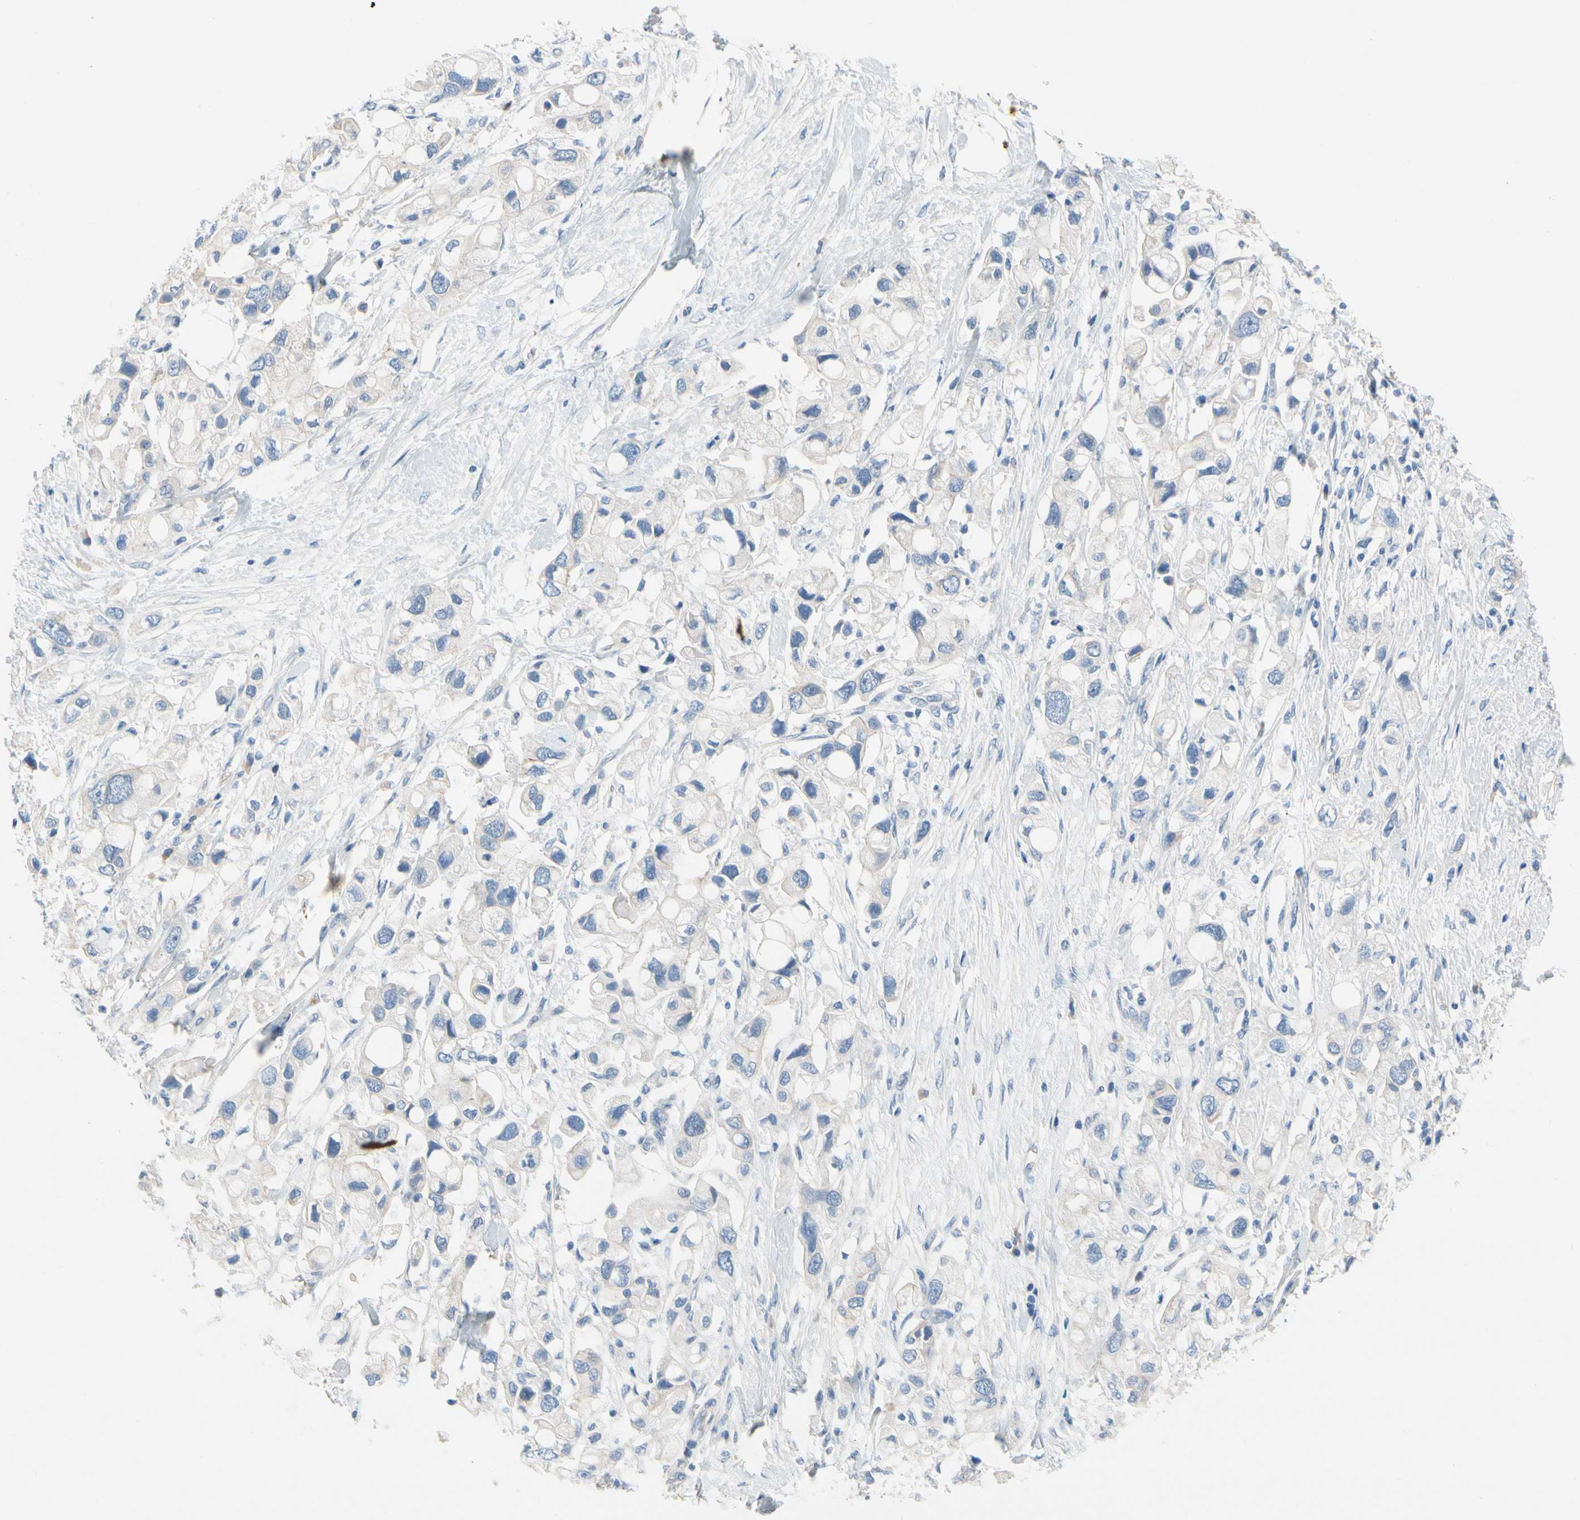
{"staining": {"intensity": "negative", "quantity": "none", "location": "none"}, "tissue": "pancreatic cancer", "cell_type": "Tumor cells", "image_type": "cancer", "snomed": [{"axis": "morphology", "description": "Adenocarcinoma, NOS"}, {"axis": "topography", "description": "Pancreas"}], "caption": "Human pancreatic cancer stained for a protein using IHC displays no staining in tumor cells.", "gene": "CA14", "patient": {"sex": "female", "age": 56}}